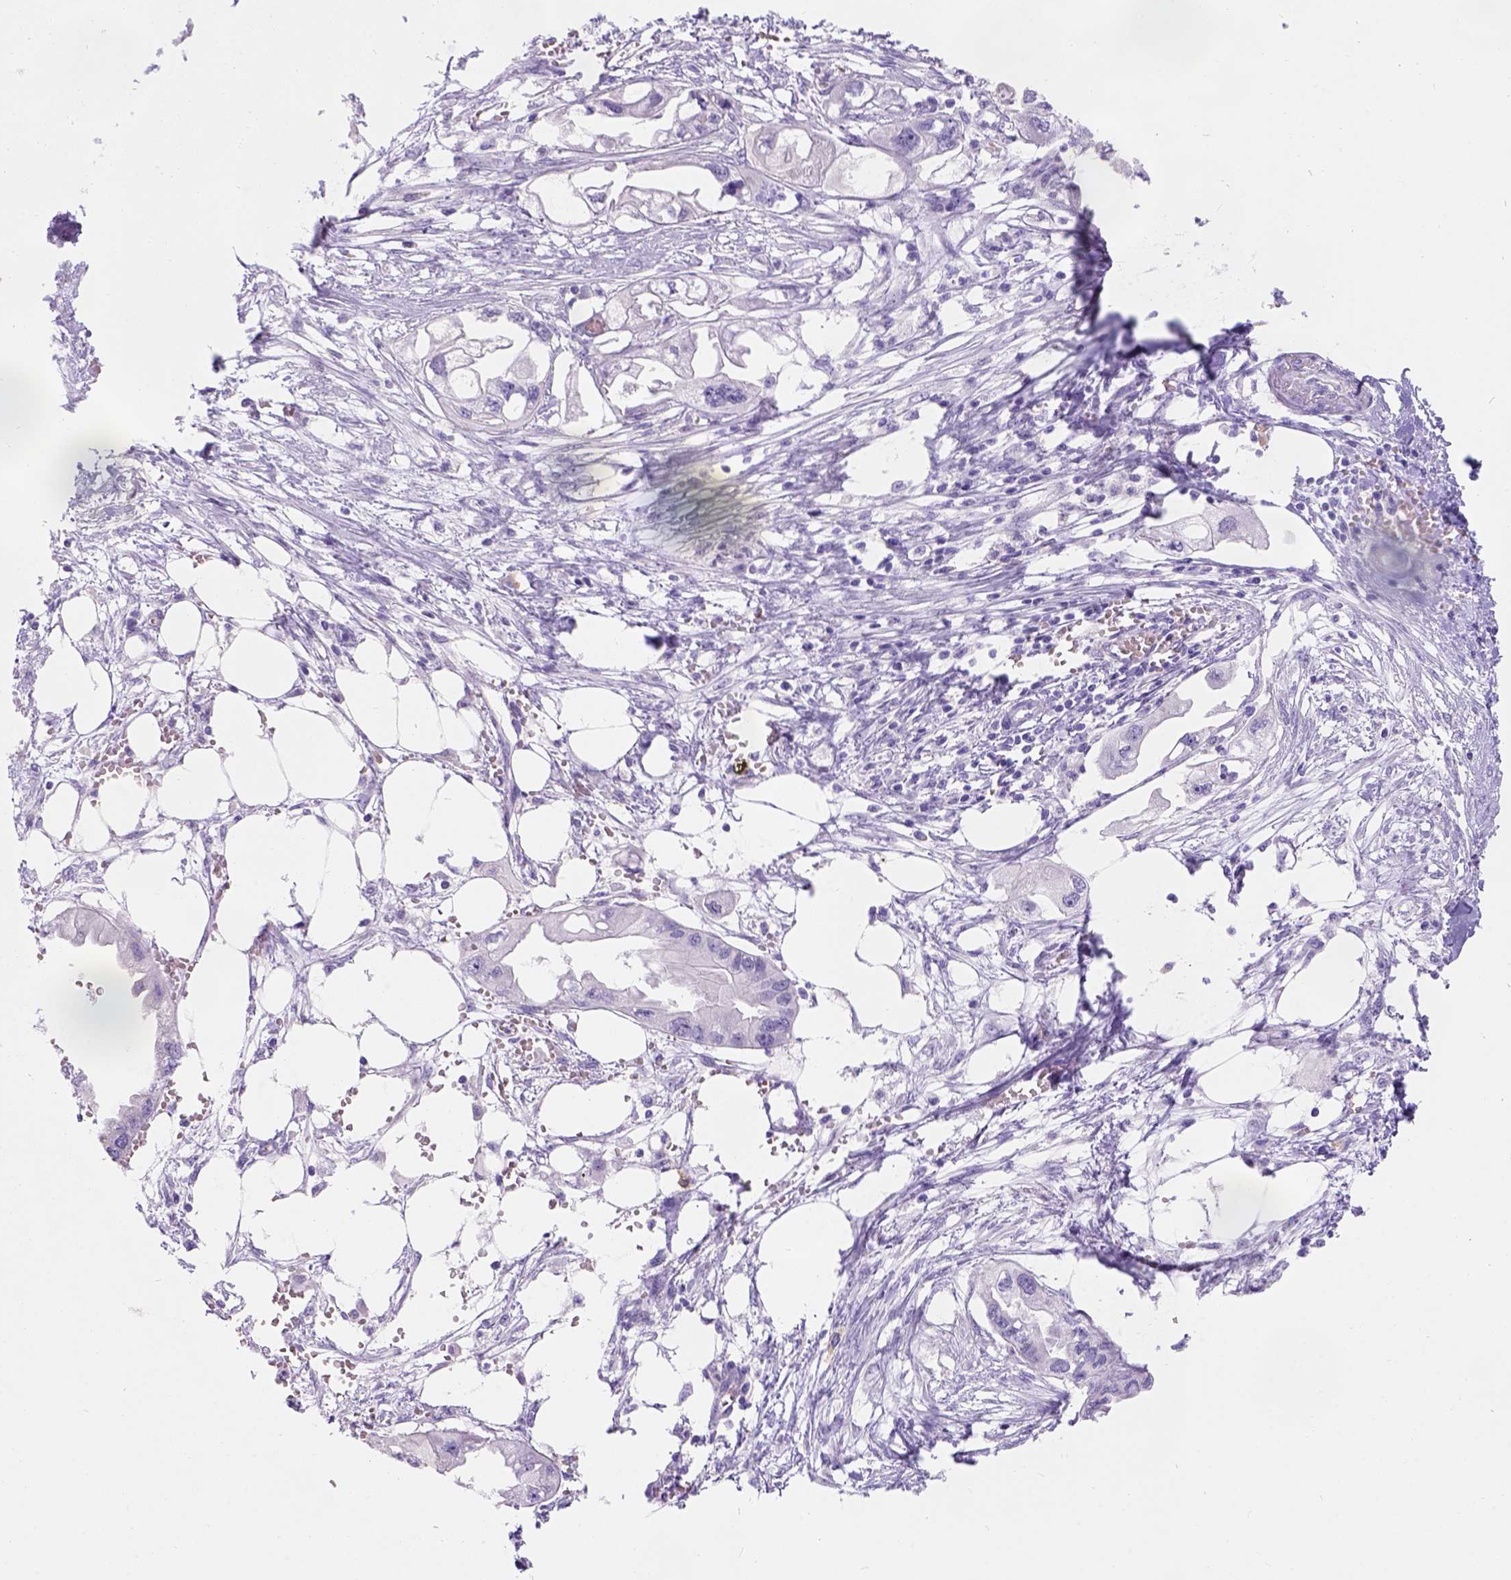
{"staining": {"intensity": "negative", "quantity": "none", "location": "none"}, "tissue": "endometrial cancer", "cell_type": "Tumor cells", "image_type": "cancer", "snomed": [{"axis": "morphology", "description": "Adenocarcinoma, NOS"}, {"axis": "morphology", "description": "Adenocarcinoma, metastatic, NOS"}, {"axis": "topography", "description": "Adipose tissue"}, {"axis": "topography", "description": "Endometrium"}], "caption": "IHC of endometrial cancer reveals no expression in tumor cells.", "gene": "PHF7", "patient": {"sex": "female", "age": 67}}